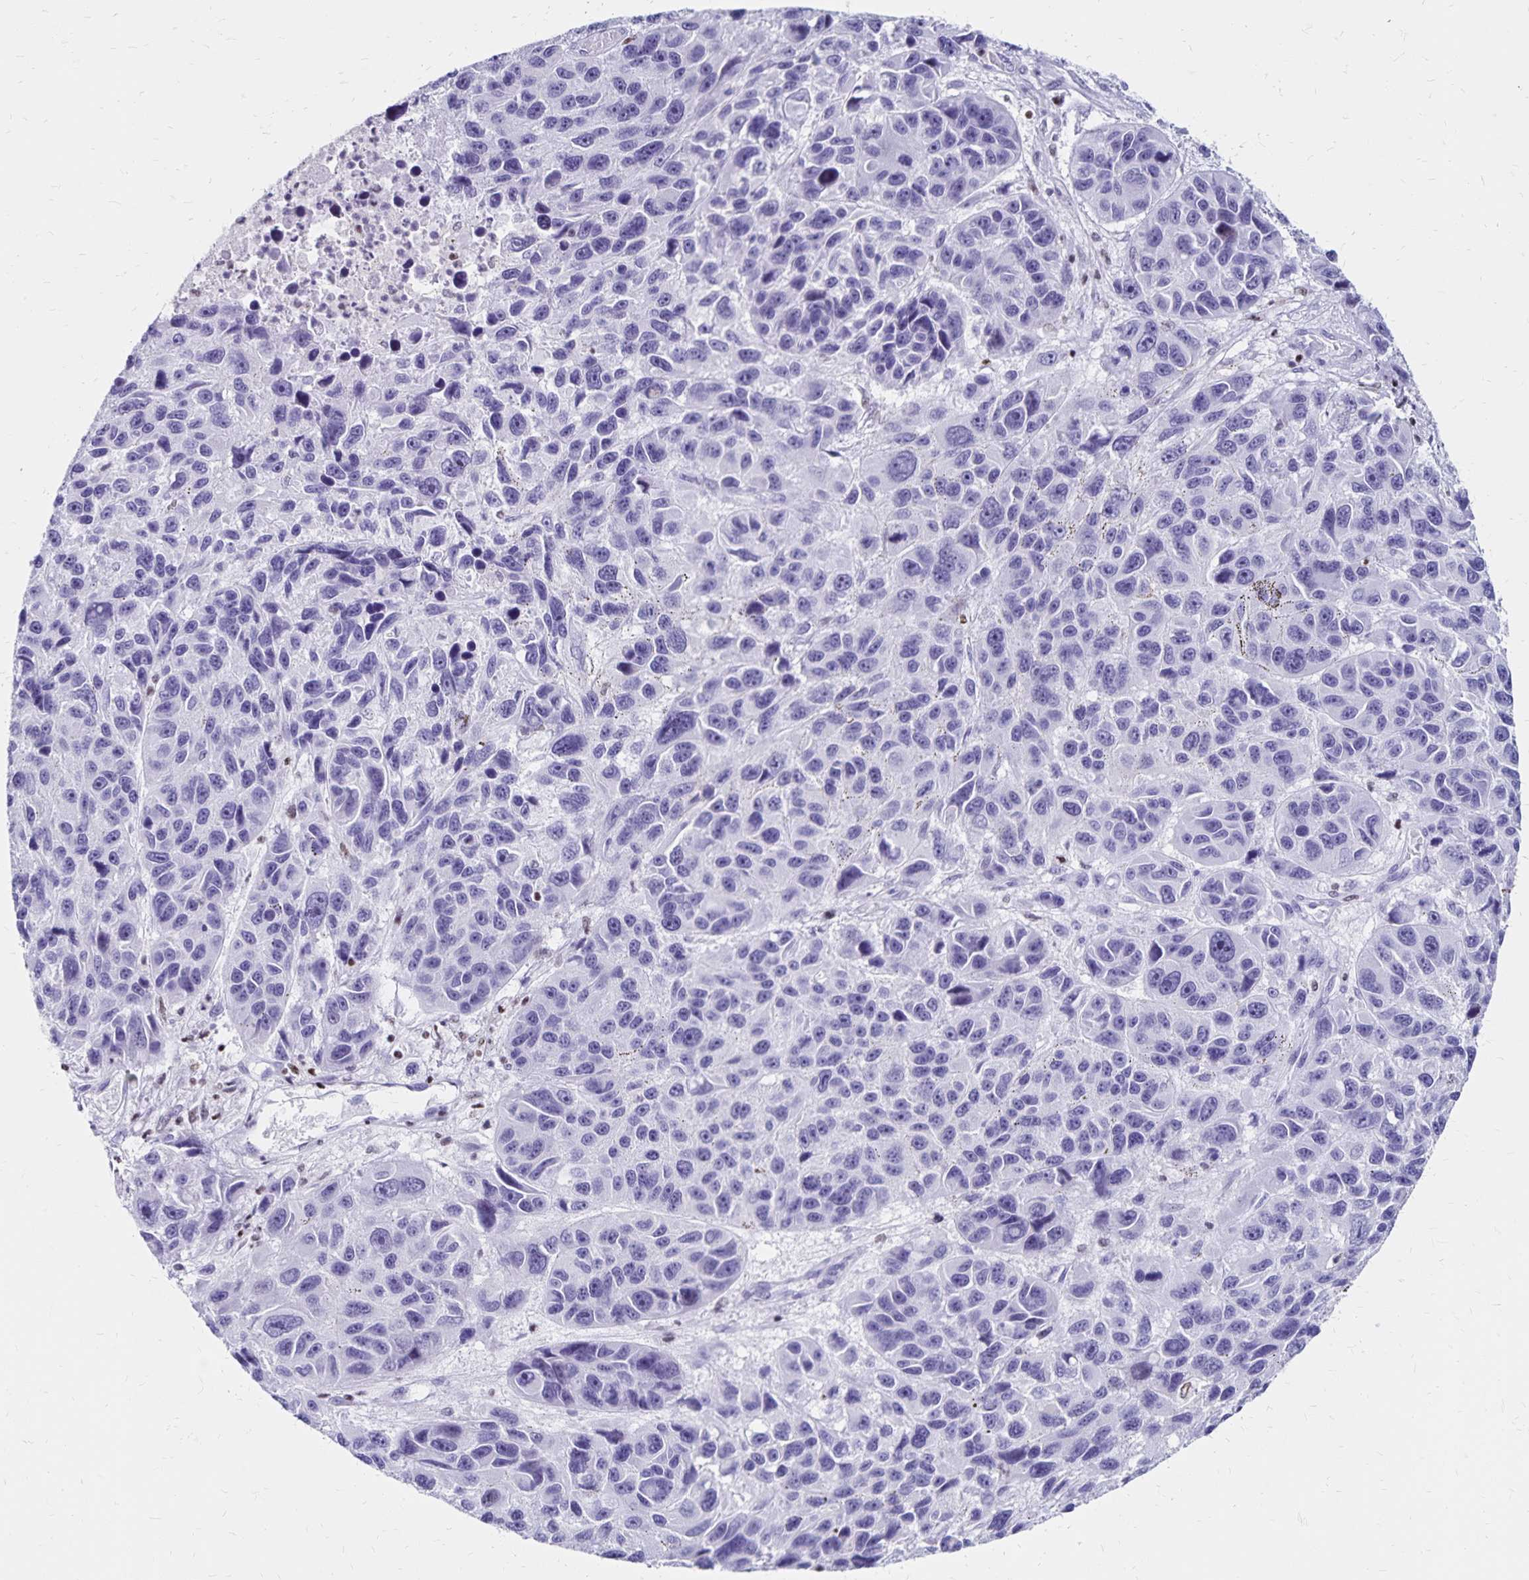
{"staining": {"intensity": "negative", "quantity": "none", "location": "none"}, "tissue": "melanoma", "cell_type": "Tumor cells", "image_type": "cancer", "snomed": [{"axis": "morphology", "description": "Malignant melanoma, NOS"}, {"axis": "topography", "description": "Skin"}], "caption": "The histopathology image exhibits no significant expression in tumor cells of melanoma. Brightfield microscopy of IHC stained with DAB (brown) and hematoxylin (blue), captured at high magnification.", "gene": "IKZF1", "patient": {"sex": "male", "age": 53}}